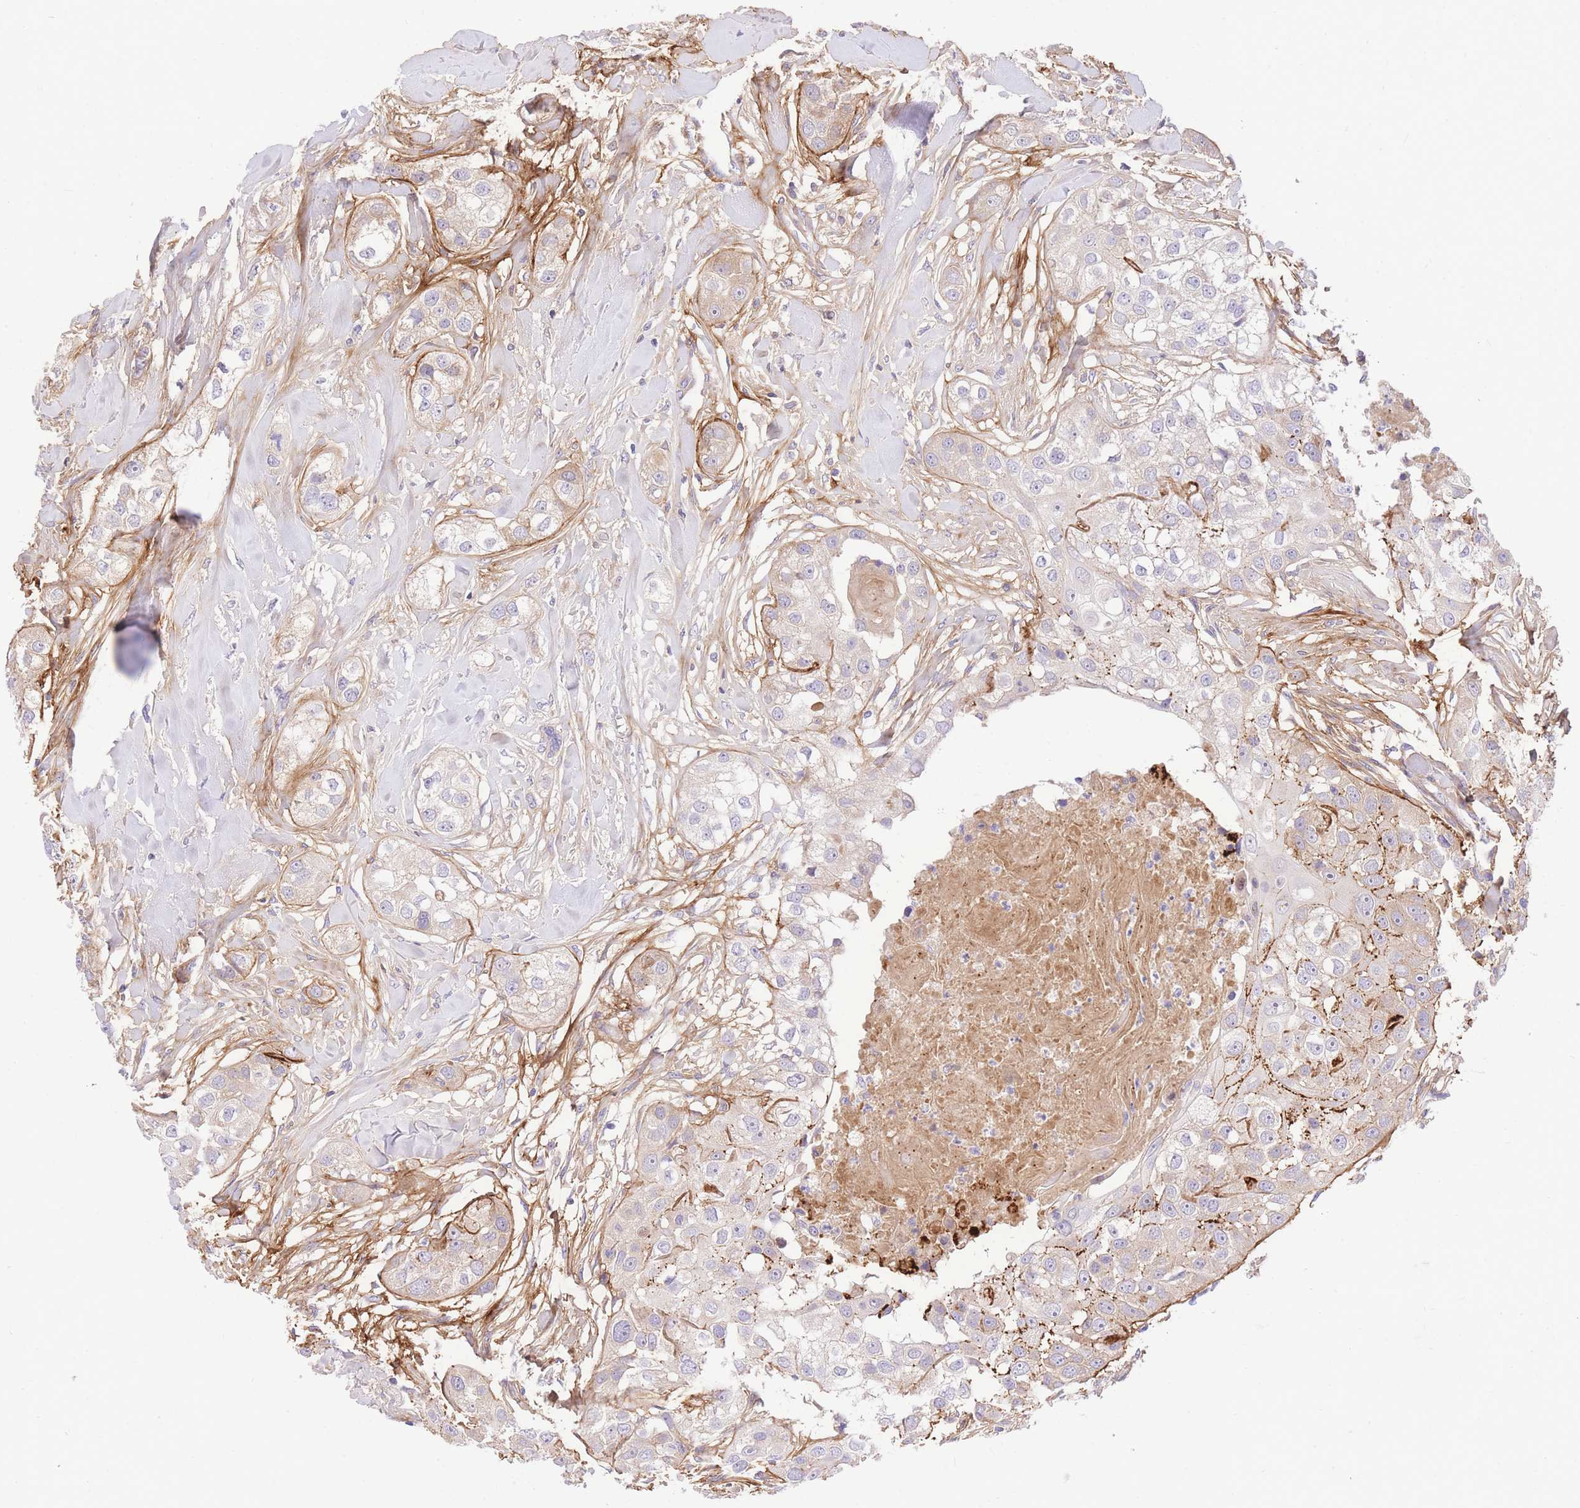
{"staining": {"intensity": "weak", "quantity": "25%-75%", "location": "cytoplasmic/membranous"}, "tissue": "head and neck cancer", "cell_type": "Tumor cells", "image_type": "cancer", "snomed": [{"axis": "morphology", "description": "Normal tissue, NOS"}, {"axis": "morphology", "description": "Squamous cell carcinoma, NOS"}, {"axis": "topography", "description": "Skeletal muscle"}, {"axis": "topography", "description": "Head-Neck"}], "caption": "Head and neck cancer (squamous cell carcinoma) tissue displays weak cytoplasmic/membranous expression in about 25%-75% of tumor cells The staining is performed using DAB (3,3'-diaminobenzidine) brown chromogen to label protein expression. The nuclei are counter-stained blue using hematoxylin.", "gene": "LIPH", "patient": {"sex": "male", "age": 51}}